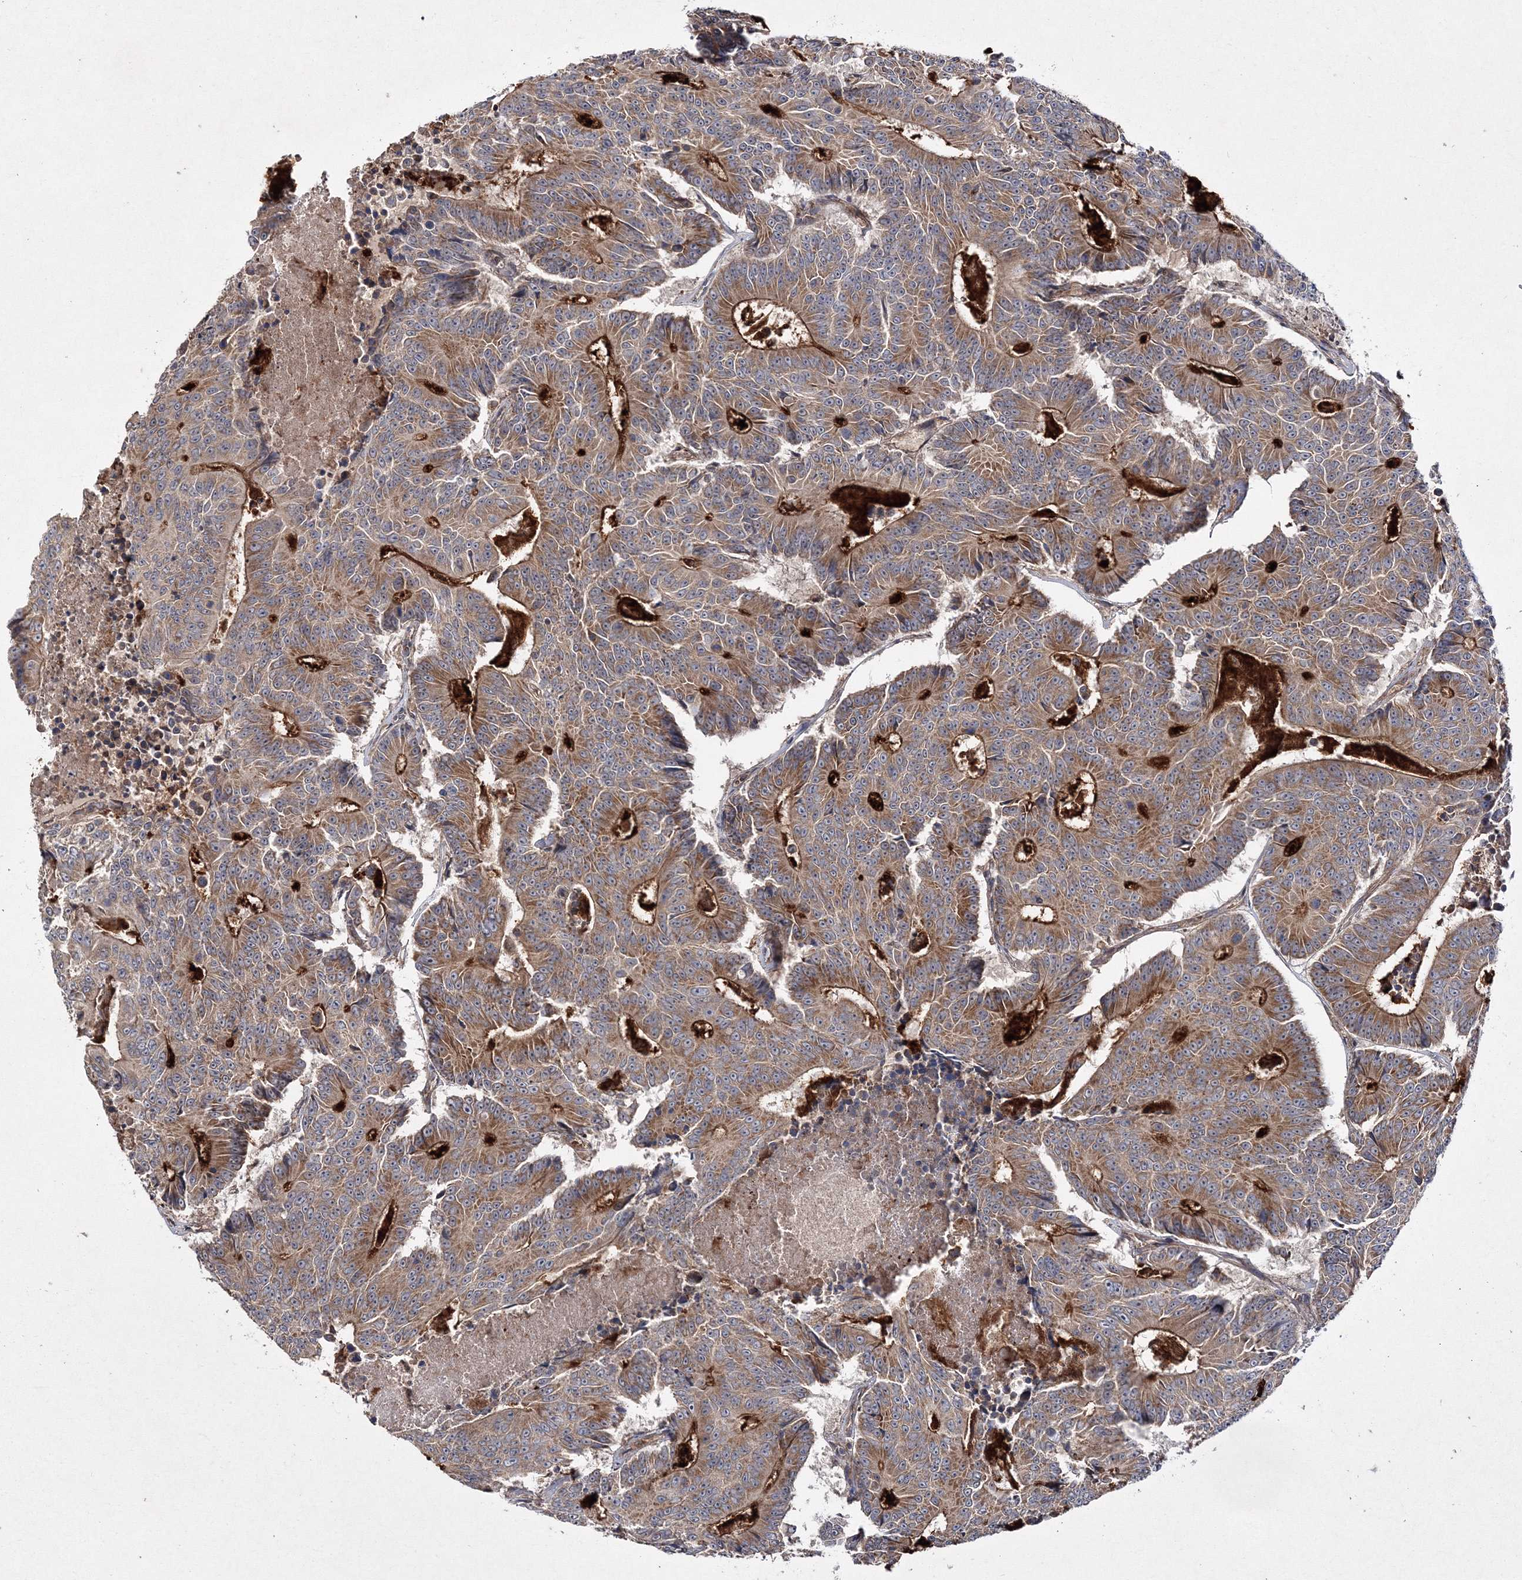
{"staining": {"intensity": "moderate", "quantity": ">75%", "location": "cytoplasmic/membranous"}, "tissue": "colorectal cancer", "cell_type": "Tumor cells", "image_type": "cancer", "snomed": [{"axis": "morphology", "description": "Adenocarcinoma, NOS"}, {"axis": "topography", "description": "Colon"}], "caption": "DAB immunohistochemical staining of colorectal cancer exhibits moderate cytoplasmic/membranous protein expression in about >75% of tumor cells.", "gene": "DNAJC13", "patient": {"sex": "male", "age": 83}}